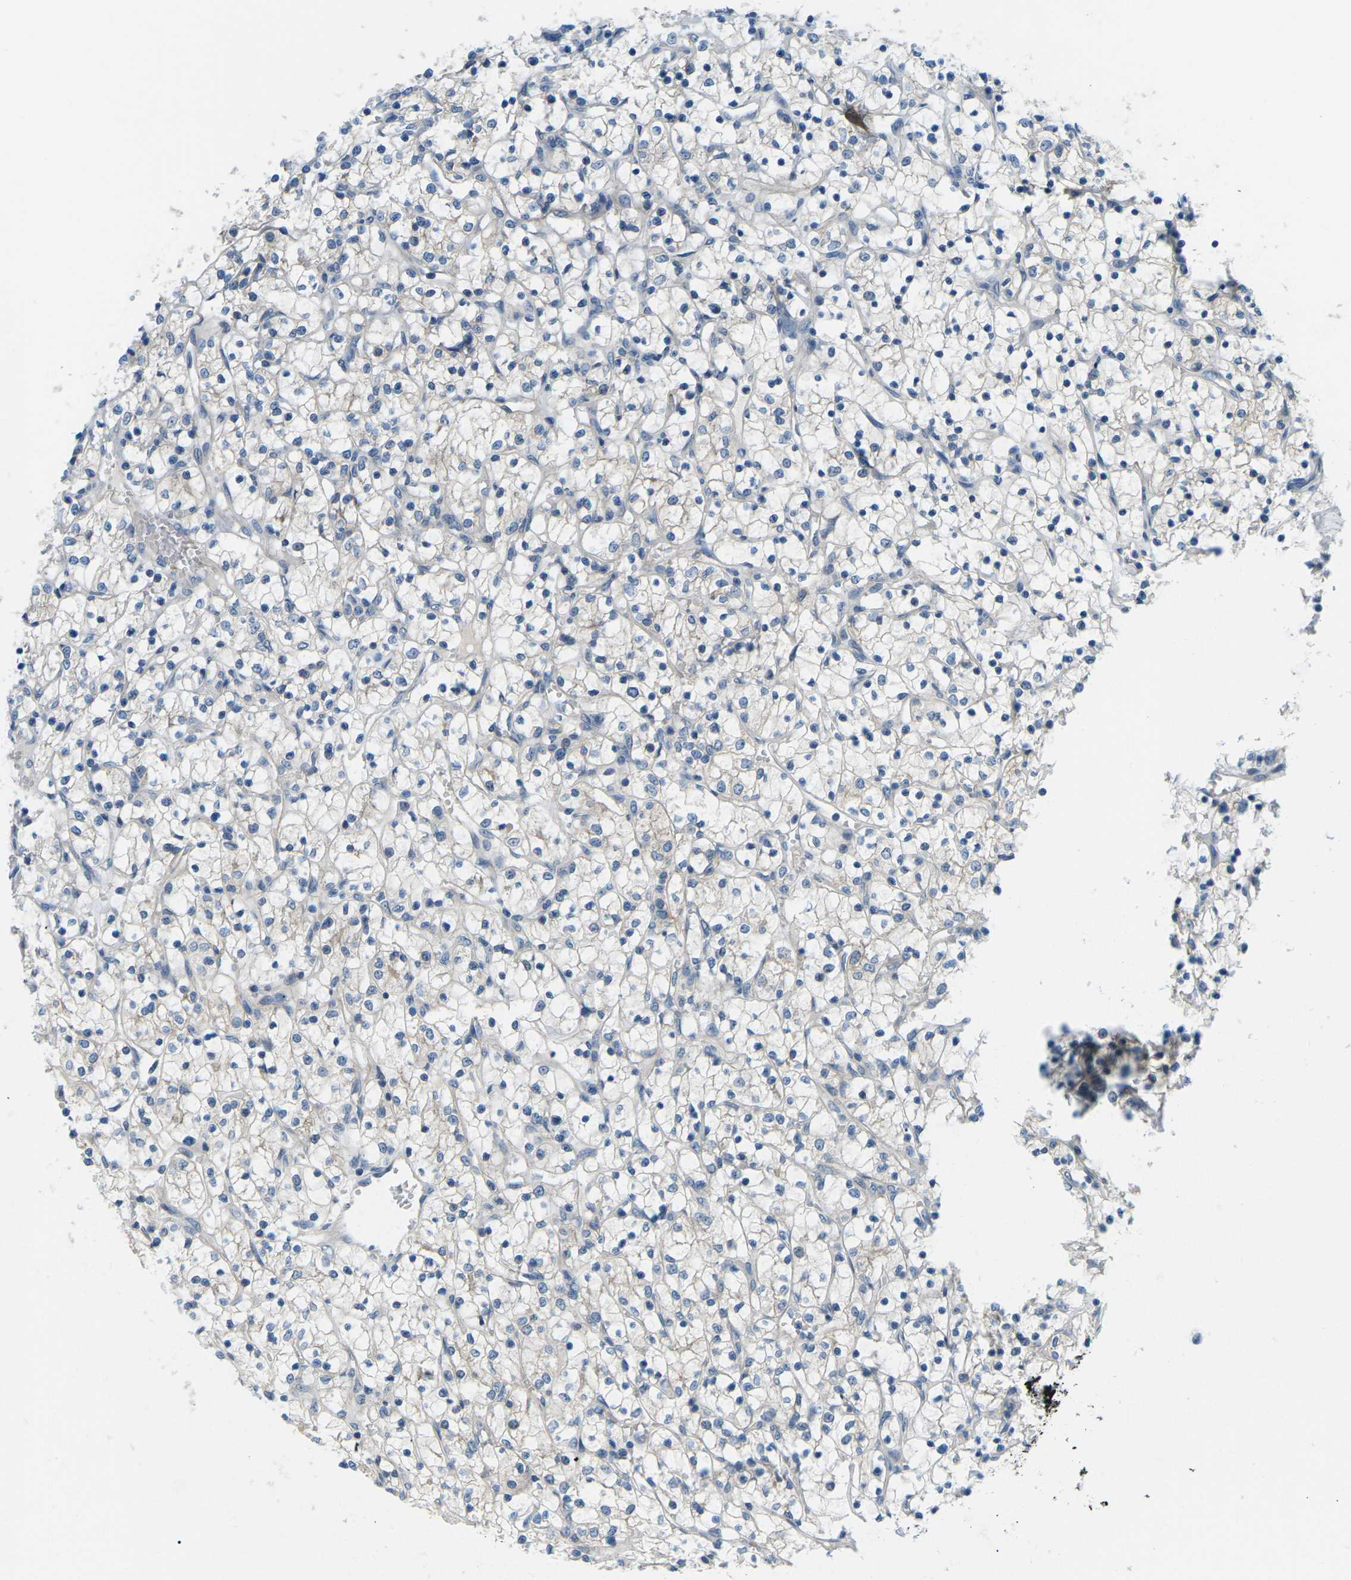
{"staining": {"intensity": "negative", "quantity": "none", "location": "none"}, "tissue": "renal cancer", "cell_type": "Tumor cells", "image_type": "cancer", "snomed": [{"axis": "morphology", "description": "Adenocarcinoma, NOS"}, {"axis": "topography", "description": "Kidney"}], "caption": "The IHC micrograph has no significant staining in tumor cells of adenocarcinoma (renal) tissue.", "gene": "CTNND1", "patient": {"sex": "female", "age": 69}}